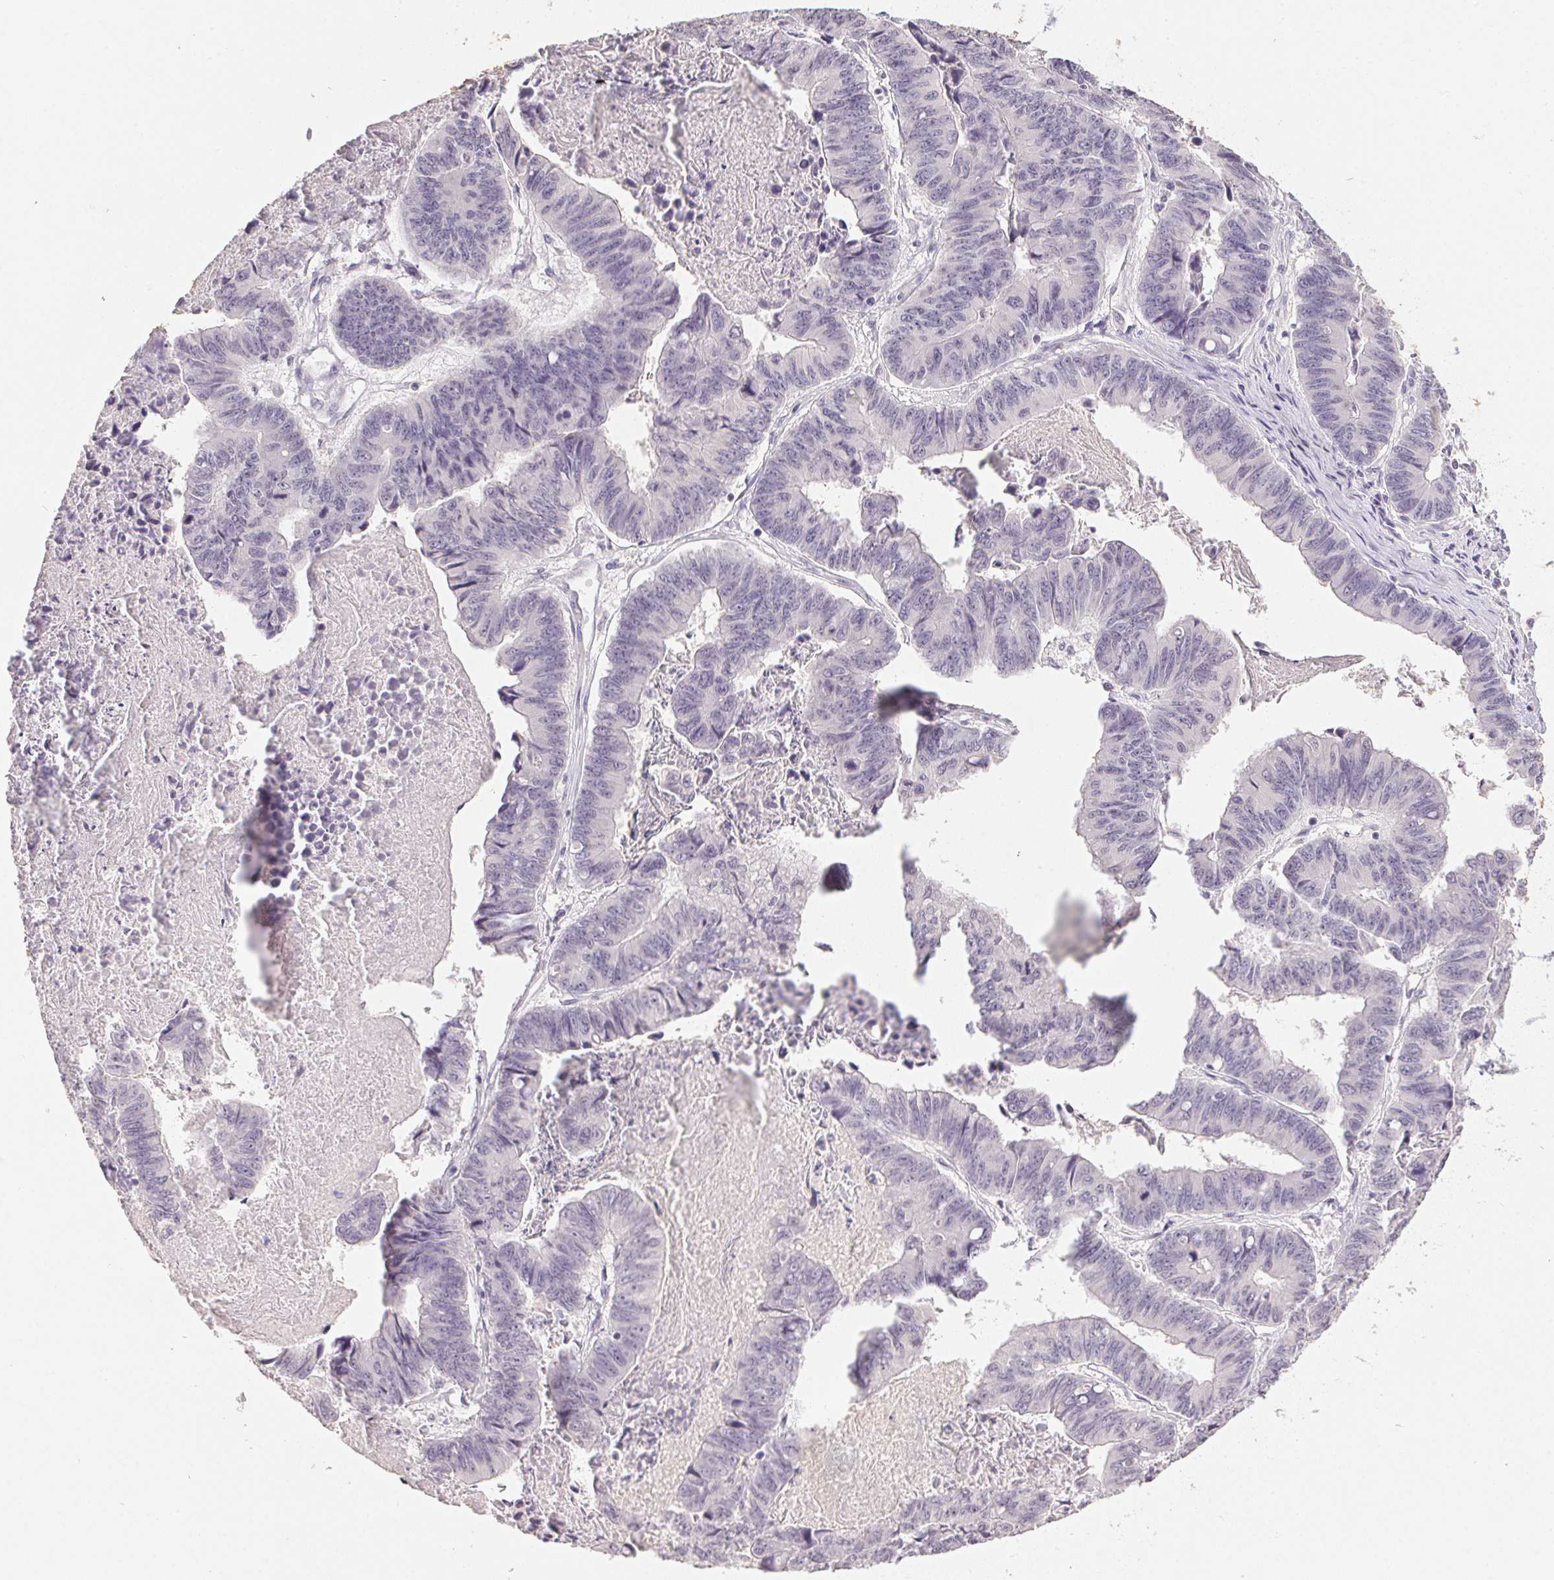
{"staining": {"intensity": "negative", "quantity": "none", "location": "none"}, "tissue": "stomach cancer", "cell_type": "Tumor cells", "image_type": "cancer", "snomed": [{"axis": "morphology", "description": "Adenocarcinoma, NOS"}, {"axis": "topography", "description": "Stomach, lower"}], "caption": "DAB (3,3'-diaminobenzidine) immunohistochemical staining of stomach cancer shows no significant expression in tumor cells. (DAB immunohistochemistry, high magnification).", "gene": "PPY", "patient": {"sex": "male", "age": 77}}